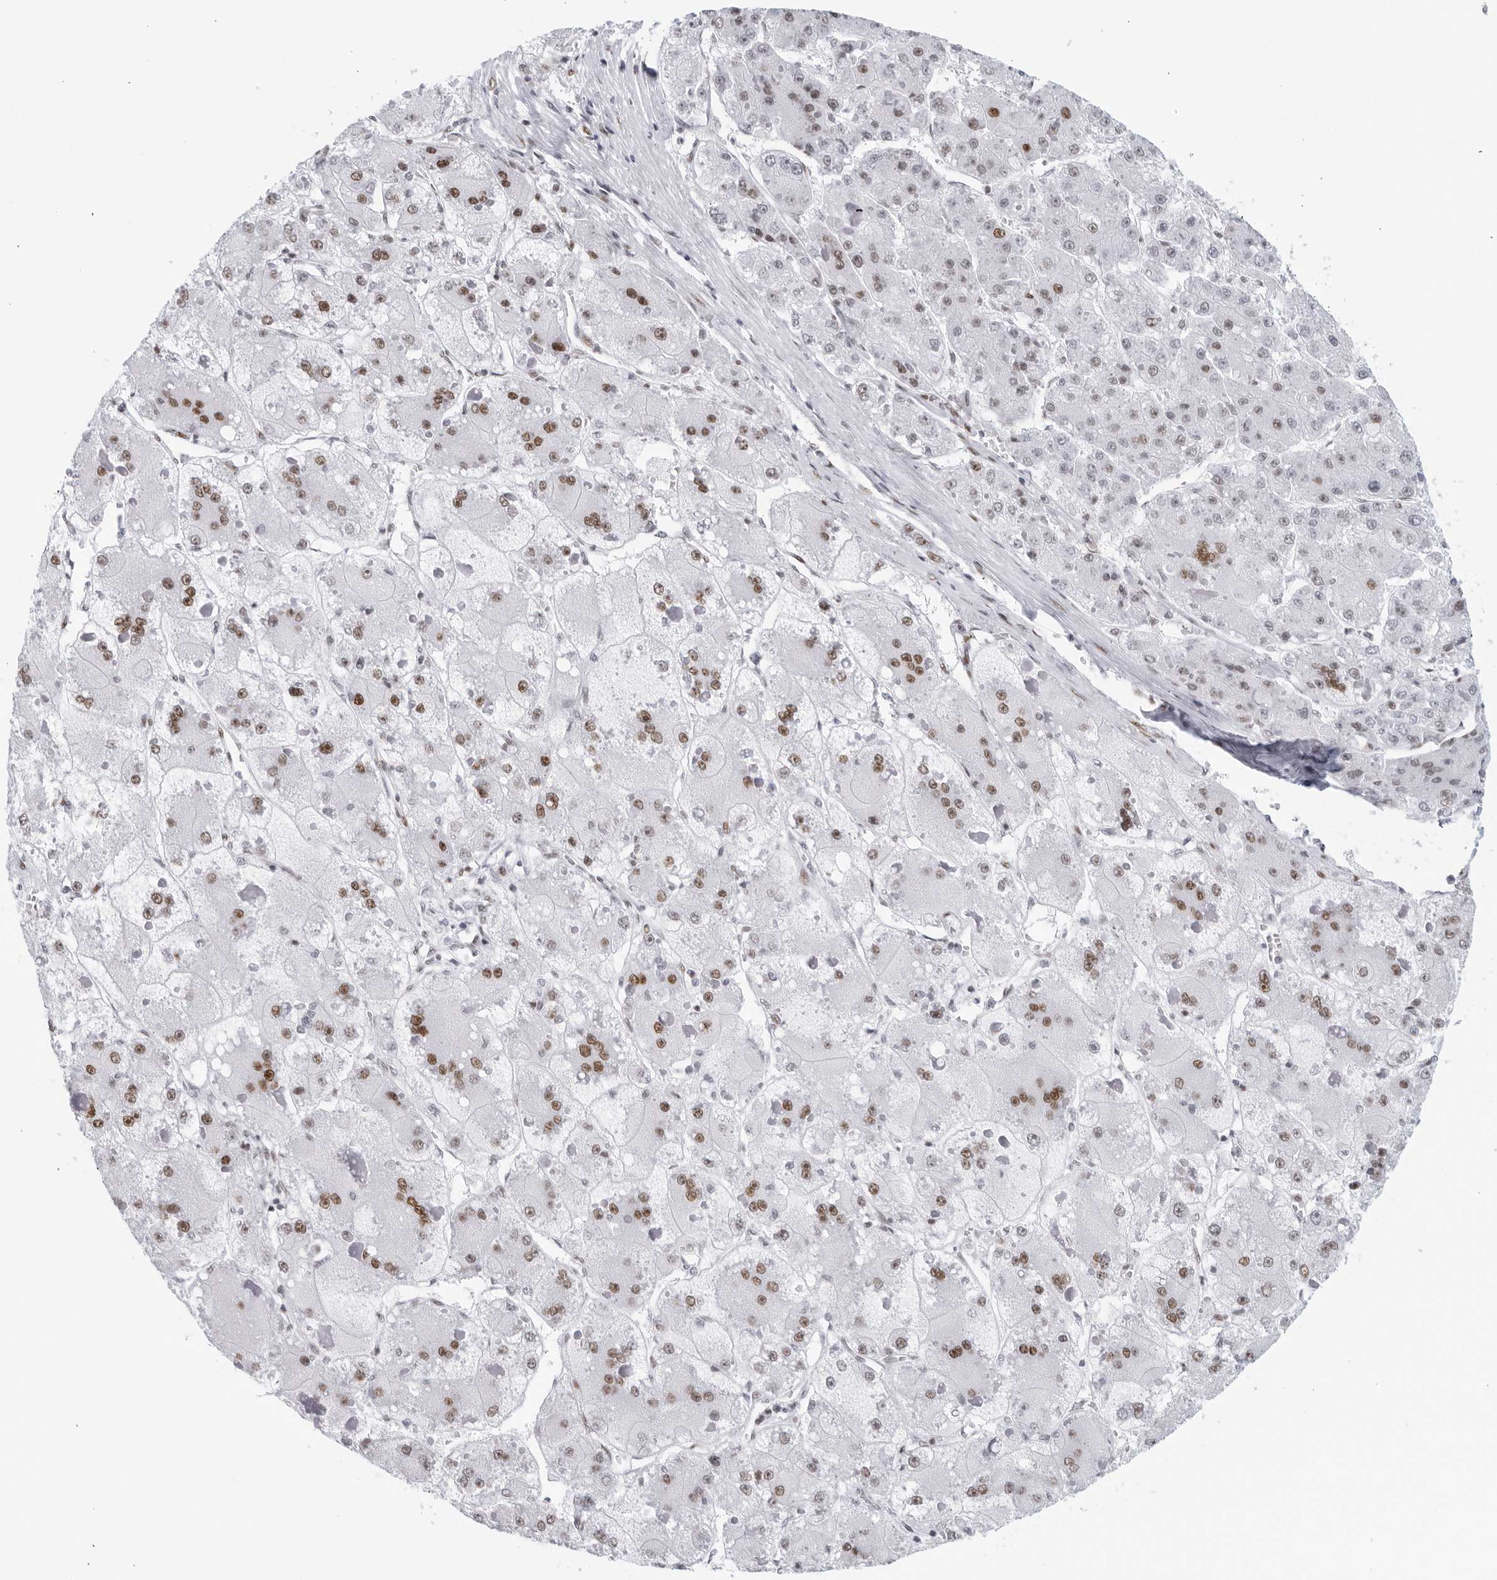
{"staining": {"intensity": "moderate", "quantity": ">75%", "location": "nuclear"}, "tissue": "liver cancer", "cell_type": "Tumor cells", "image_type": "cancer", "snomed": [{"axis": "morphology", "description": "Carcinoma, Hepatocellular, NOS"}, {"axis": "topography", "description": "Liver"}], "caption": "High-magnification brightfield microscopy of liver hepatocellular carcinoma stained with DAB (3,3'-diaminobenzidine) (brown) and counterstained with hematoxylin (blue). tumor cells exhibit moderate nuclear positivity is present in approximately>75% of cells.", "gene": "HP1BP3", "patient": {"sex": "female", "age": 73}}